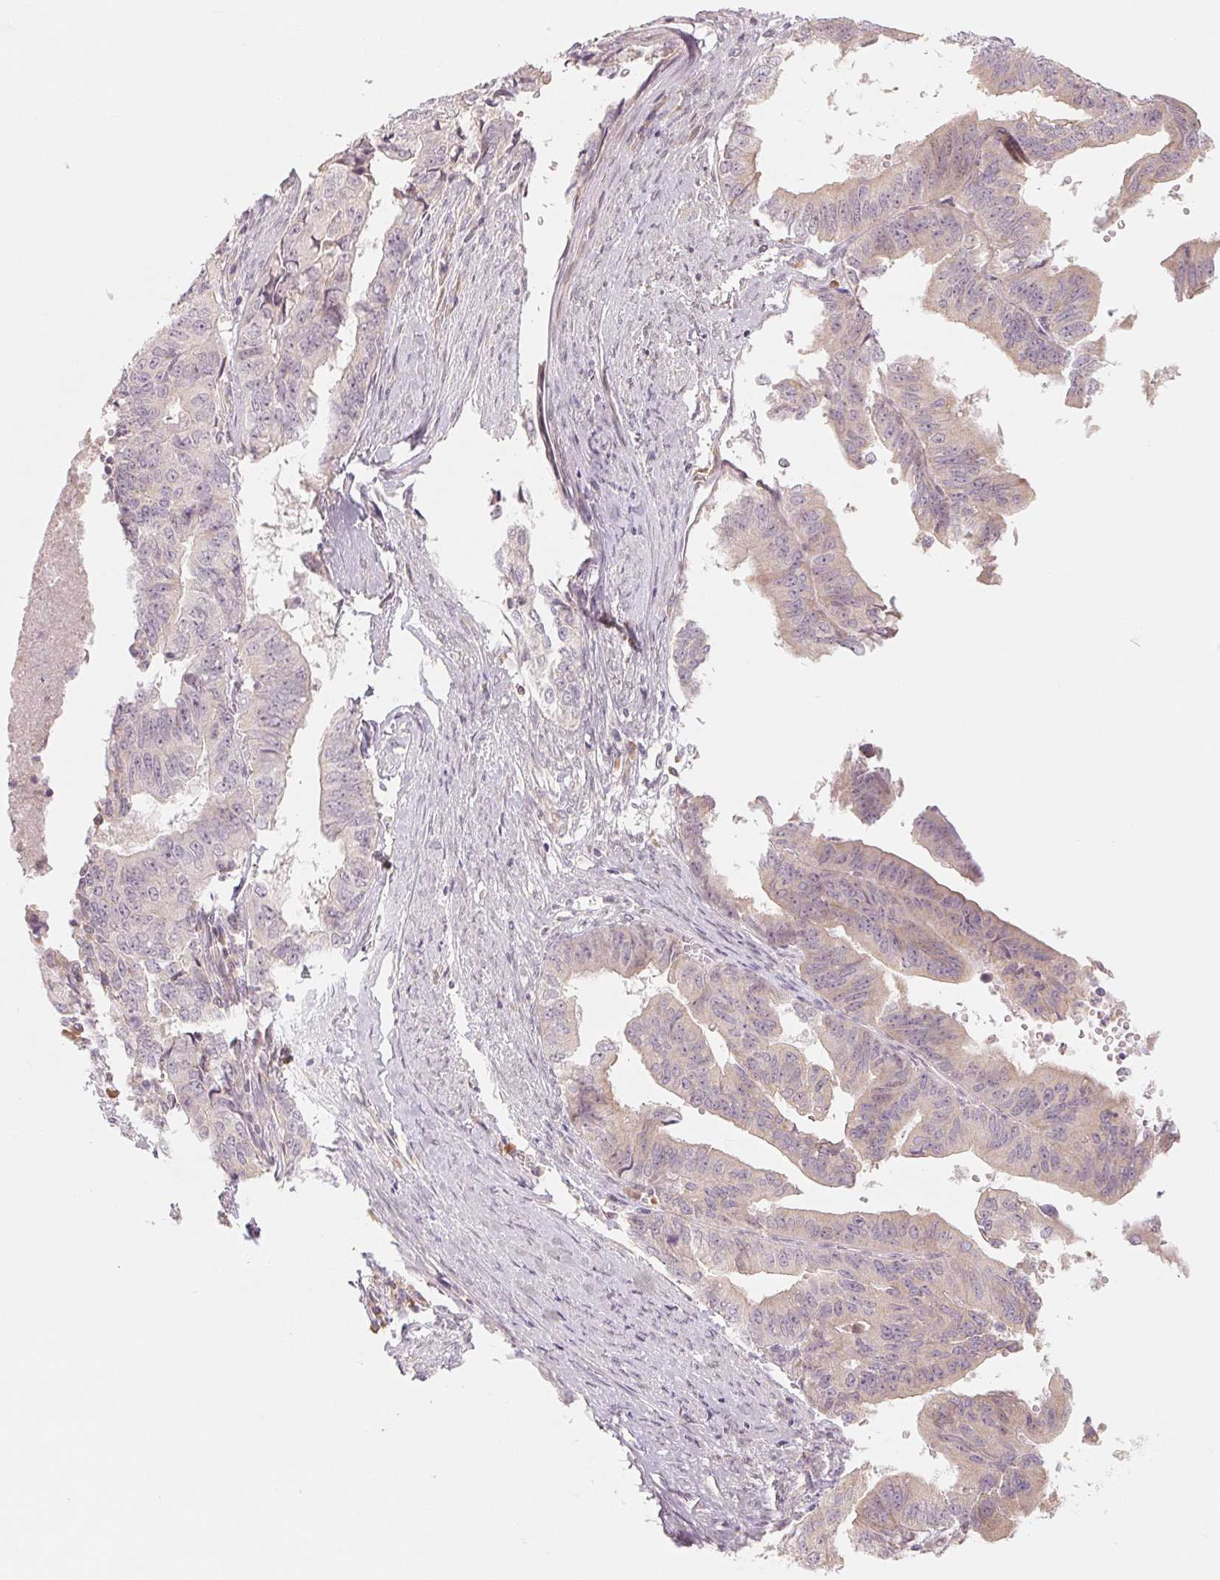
{"staining": {"intensity": "negative", "quantity": "none", "location": "none"}, "tissue": "endometrial cancer", "cell_type": "Tumor cells", "image_type": "cancer", "snomed": [{"axis": "morphology", "description": "Adenocarcinoma, NOS"}, {"axis": "topography", "description": "Endometrium"}], "caption": "Tumor cells are negative for protein expression in human endometrial cancer.", "gene": "DENND2C", "patient": {"sex": "female", "age": 65}}